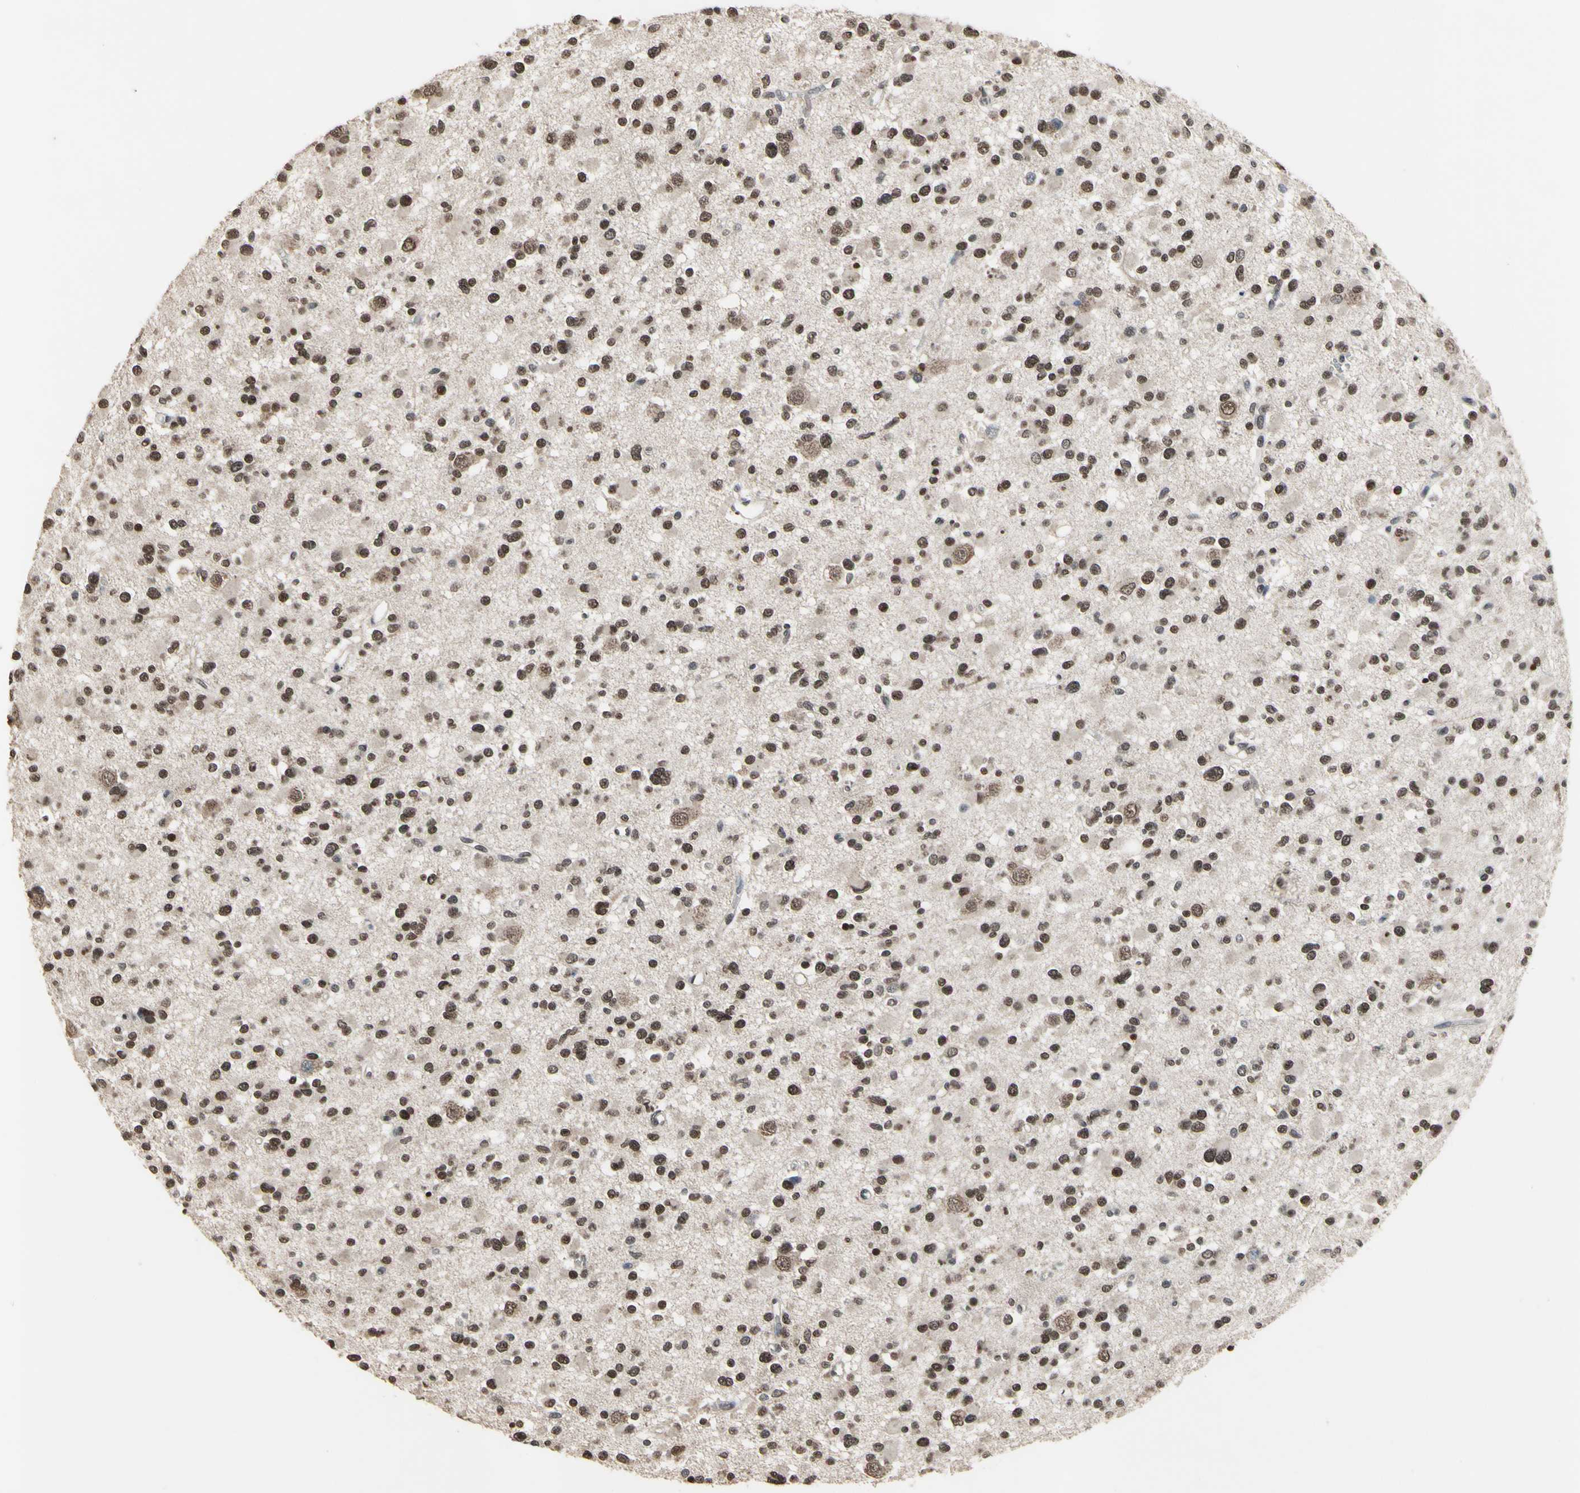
{"staining": {"intensity": "moderate", "quantity": ">75%", "location": "nuclear"}, "tissue": "glioma", "cell_type": "Tumor cells", "image_type": "cancer", "snomed": [{"axis": "morphology", "description": "Glioma, malignant, Low grade"}, {"axis": "topography", "description": "Brain"}], "caption": "Protein staining demonstrates moderate nuclear expression in approximately >75% of tumor cells in glioma. (Brightfield microscopy of DAB IHC at high magnification).", "gene": "ZNF174", "patient": {"sex": "female", "age": 22}}